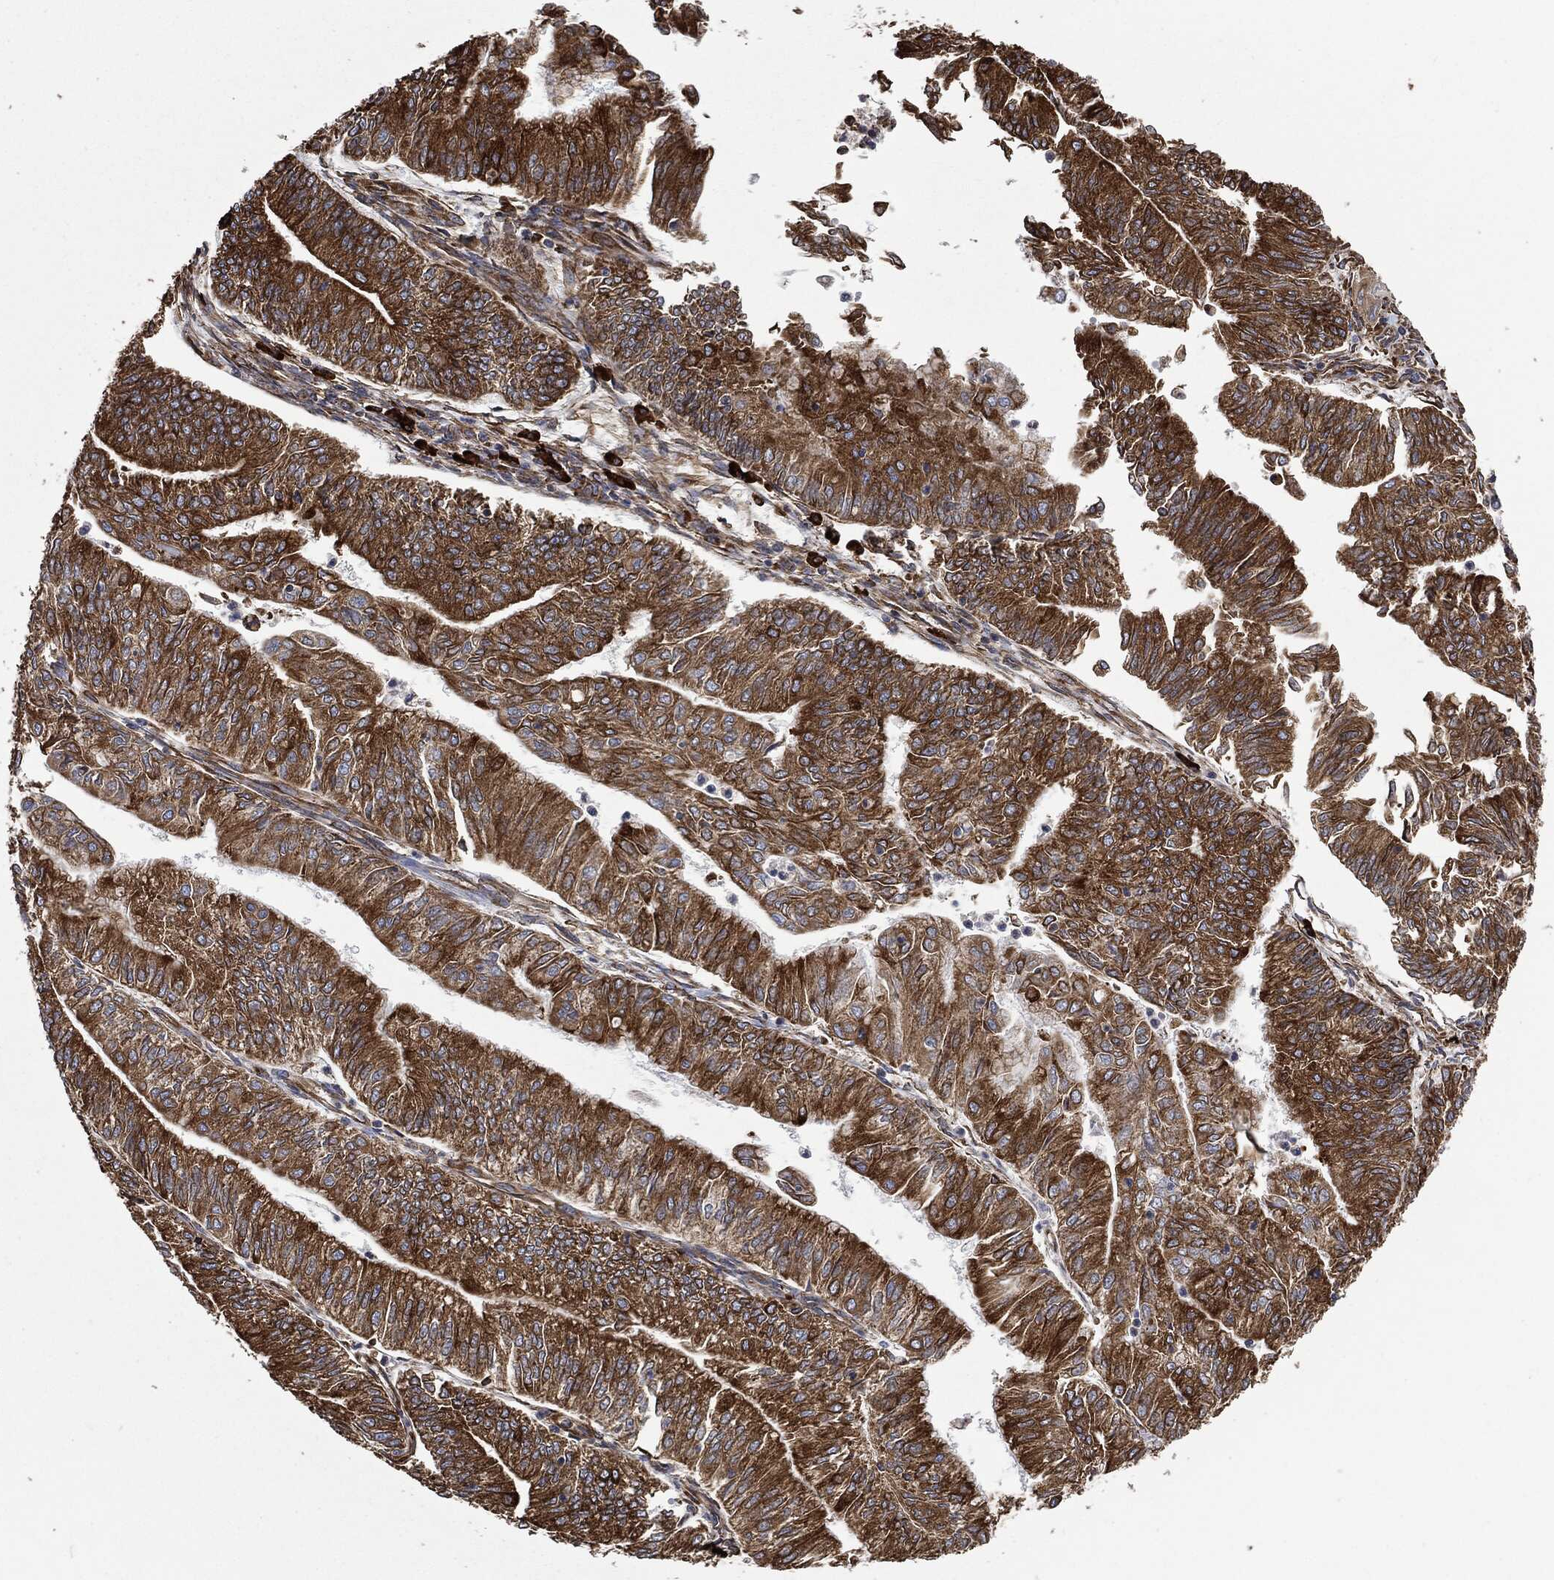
{"staining": {"intensity": "strong", "quantity": ">75%", "location": "cytoplasmic/membranous"}, "tissue": "endometrial cancer", "cell_type": "Tumor cells", "image_type": "cancer", "snomed": [{"axis": "morphology", "description": "Adenocarcinoma, NOS"}, {"axis": "topography", "description": "Endometrium"}], "caption": "Tumor cells reveal high levels of strong cytoplasmic/membranous expression in about >75% of cells in endometrial cancer. The protein of interest is stained brown, and the nuclei are stained in blue (DAB (3,3'-diaminobenzidine) IHC with brightfield microscopy, high magnification).", "gene": "AMFR", "patient": {"sex": "female", "age": 59}}